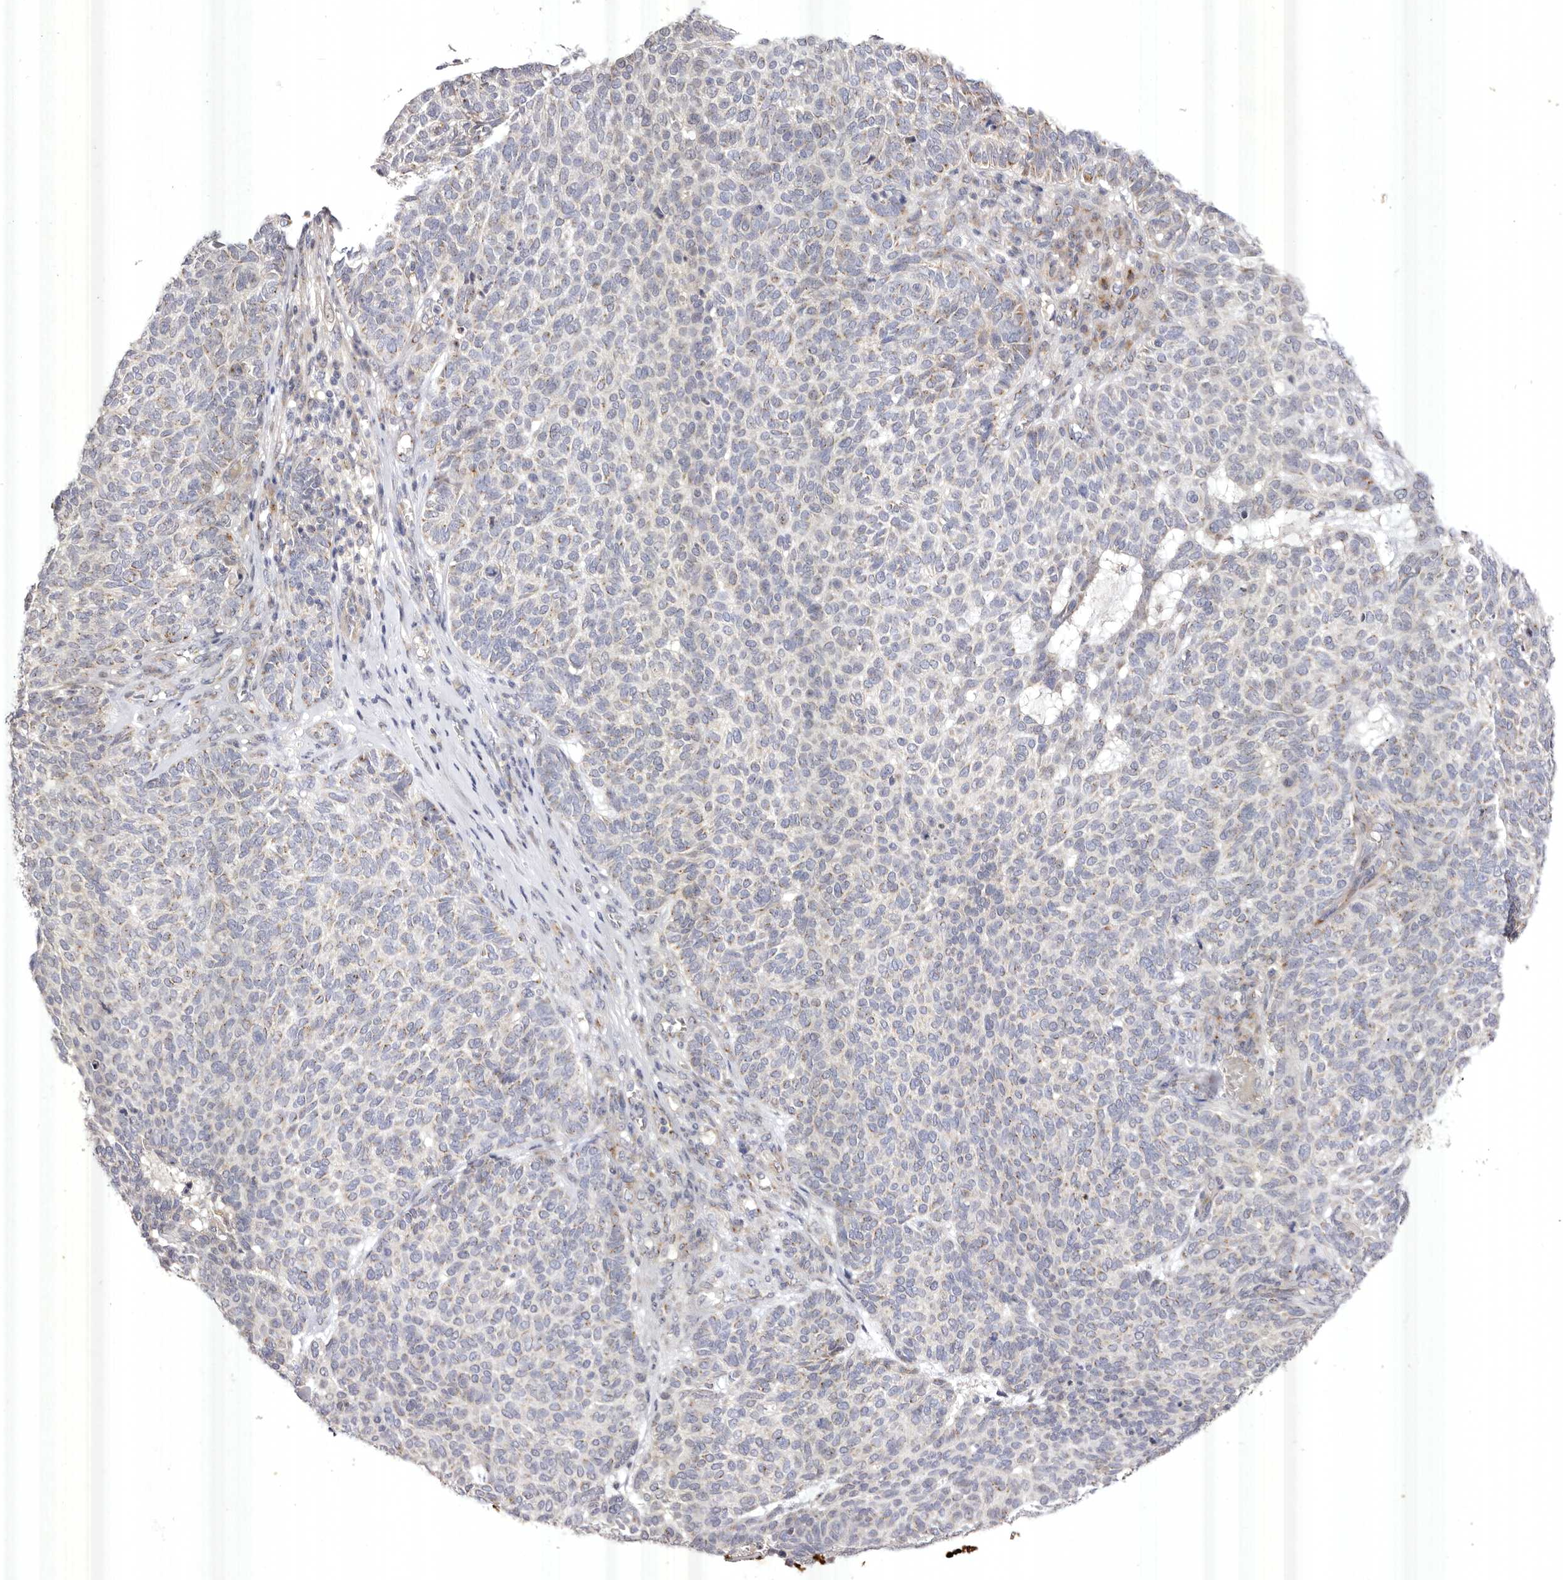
{"staining": {"intensity": "weak", "quantity": "<25%", "location": "cytoplasmic/membranous"}, "tissue": "skin cancer", "cell_type": "Tumor cells", "image_type": "cancer", "snomed": [{"axis": "morphology", "description": "Squamous cell carcinoma, NOS"}, {"axis": "topography", "description": "Skin"}], "caption": "Immunohistochemistry (IHC) of human skin squamous cell carcinoma shows no staining in tumor cells. (DAB (3,3'-diaminobenzidine) IHC, high magnification).", "gene": "USP24", "patient": {"sex": "female", "age": 90}}